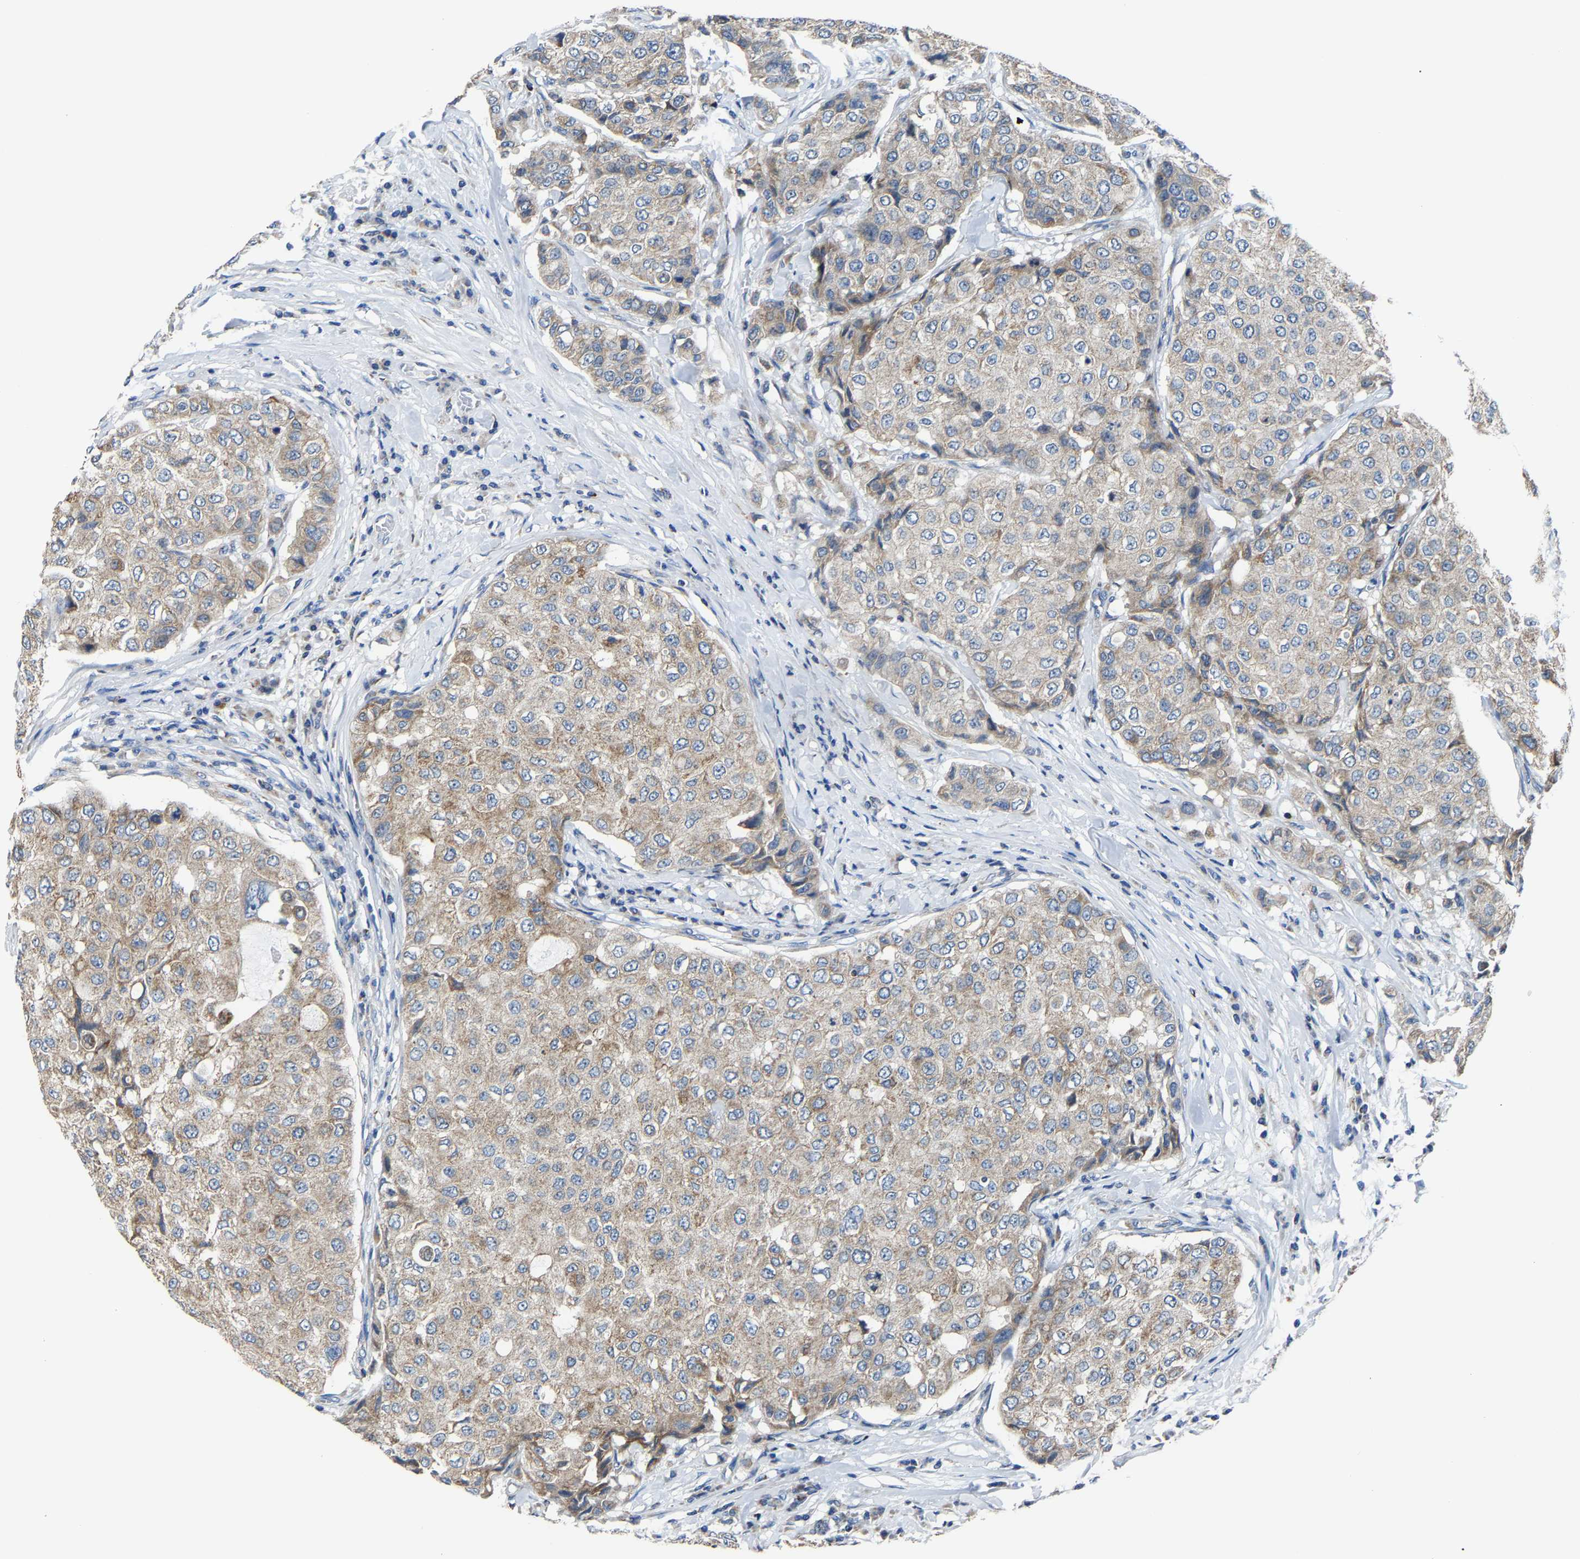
{"staining": {"intensity": "moderate", "quantity": ">75%", "location": "cytoplasmic/membranous"}, "tissue": "breast cancer", "cell_type": "Tumor cells", "image_type": "cancer", "snomed": [{"axis": "morphology", "description": "Duct carcinoma"}, {"axis": "topography", "description": "Breast"}], "caption": "Immunohistochemistry (IHC) photomicrograph of human breast infiltrating ductal carcinoma stained for a protein (brown), which displays medium levels of moderate cytoplasmic/membranous positivity in about >75% of tumor cells.", "gene": "AGK", "patient": {"sex": "female", "age": 27}}